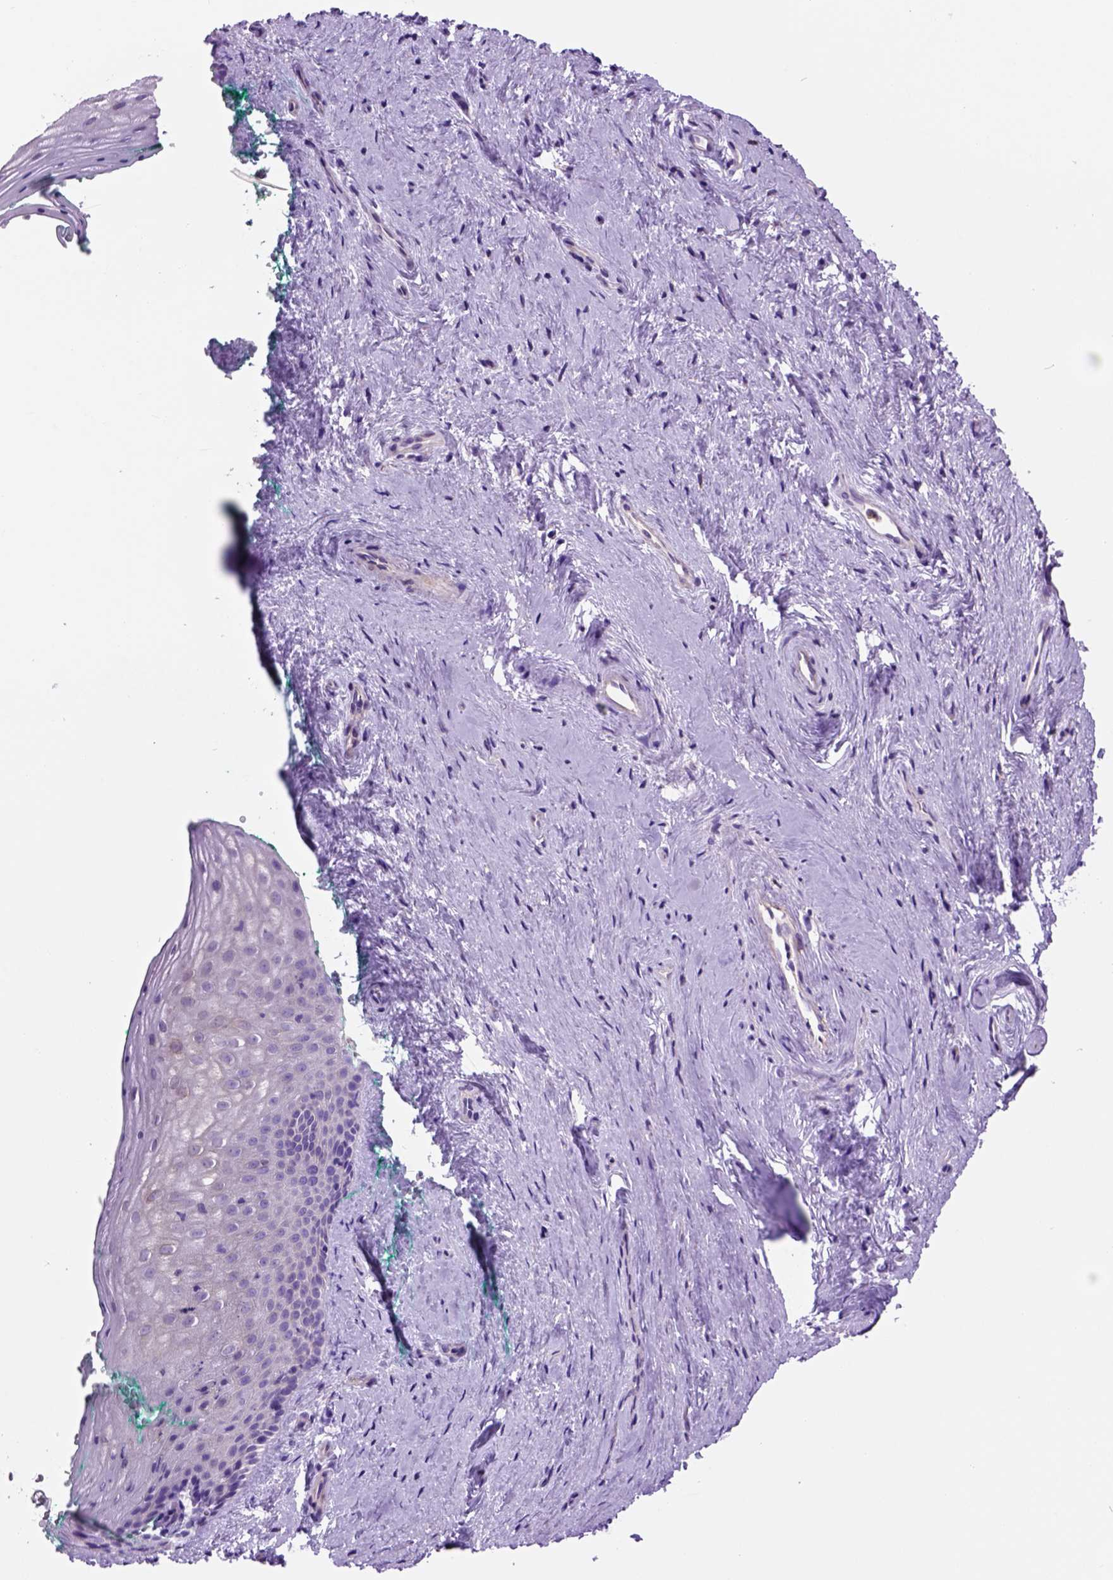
{"staining": {"intensity": "negative", "quantity": "none", "location": "none"}, "tissue": "vagina", "cell_type": "Squamous epithelial cells", "image_type": "normal", "snomed": [{"axis": "morphology", "description": "Normal tissue, NOS"}, {"axis": "topography", "description": "Vagina"}], "caption": "Normal vagina was stained to show a protein in brown. There is no significant staining in squamous epithelial cells. Brightfield microscopy of immunohistochemistry stained with DAB (3,3'-diaminobenzidine) (brown) and hematoxylin (blue), captured at high magnification.", "gene": "PIAS3", "patient": {"sex": "female", "age": 45}}